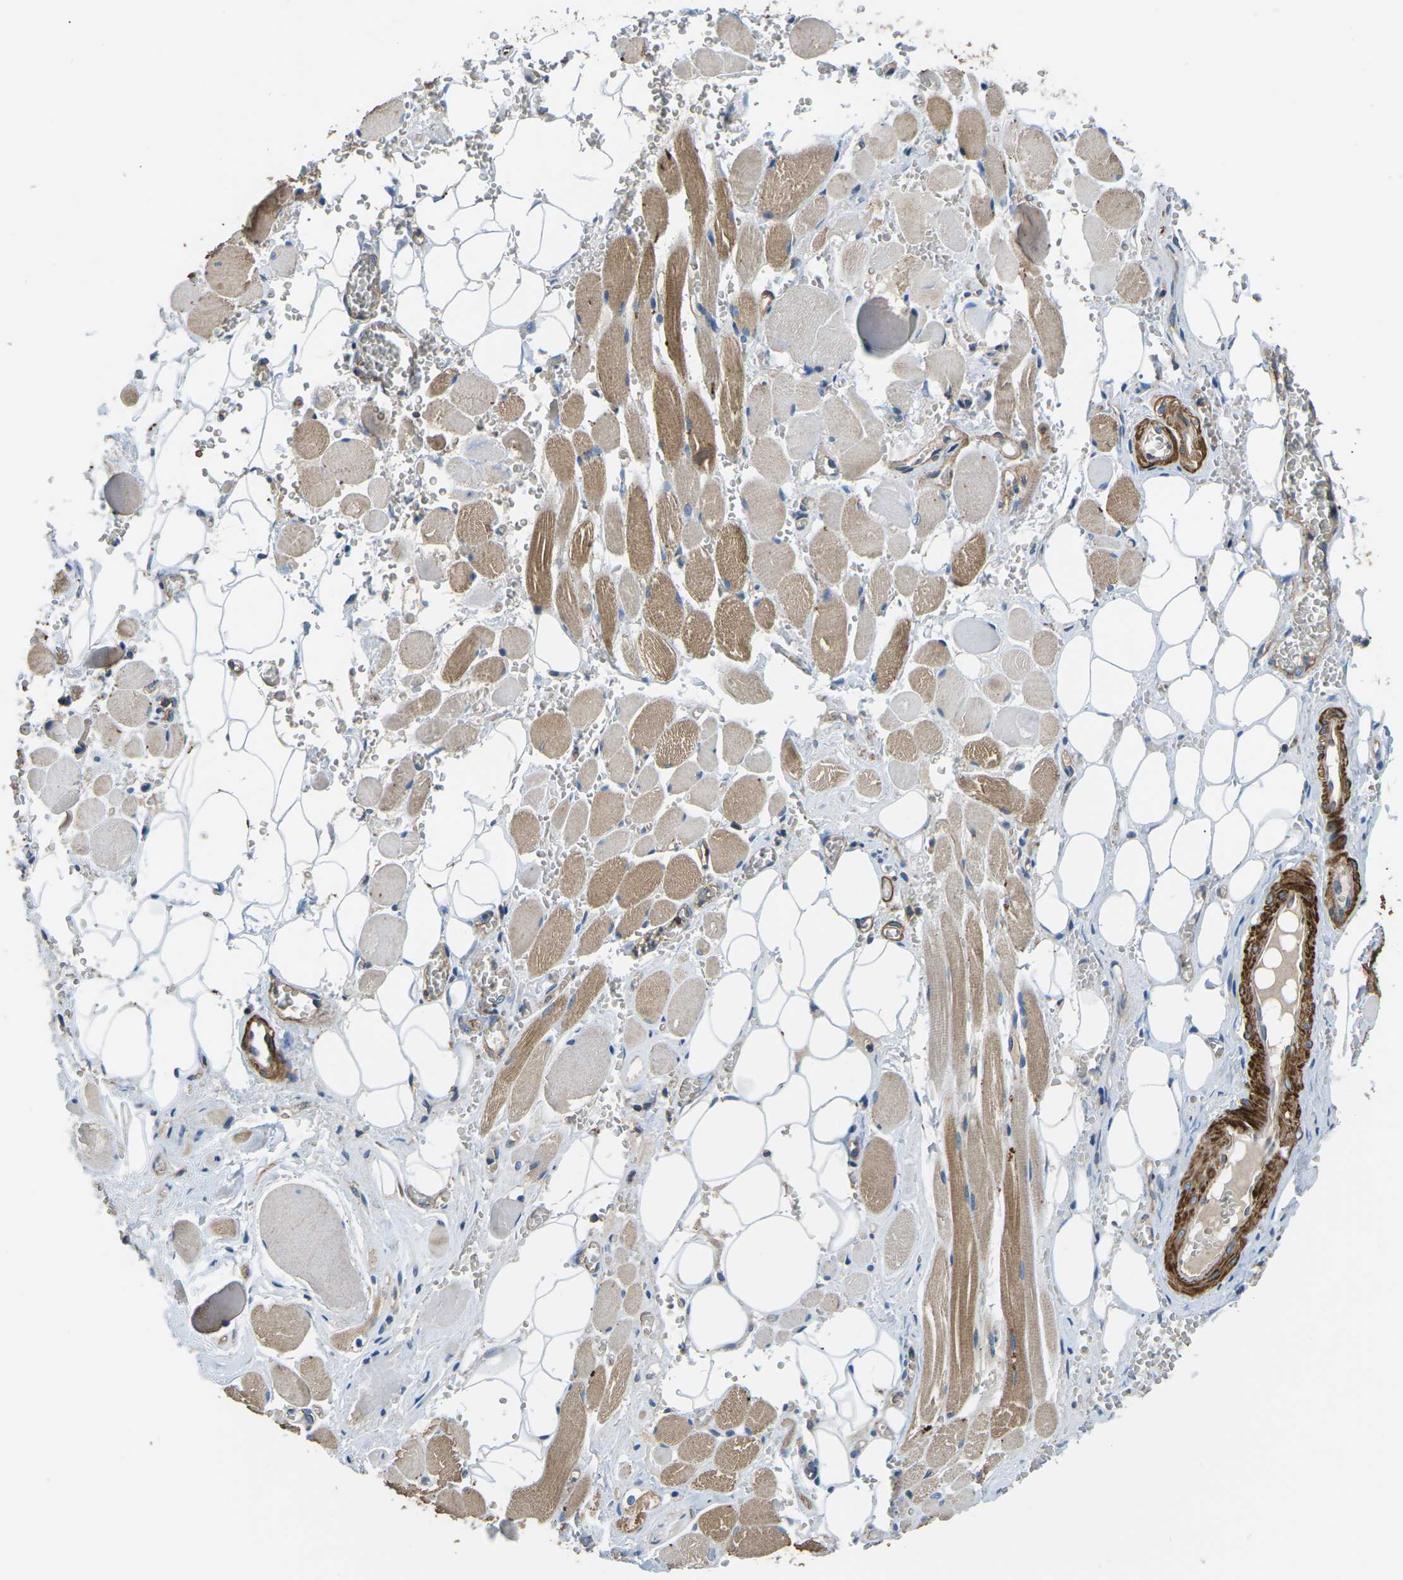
{"staining": {"intensity": "negative", "quantity": "none", "location": "none"}, "tissue": "adipose tissue", "cell_type": "Adipocytes", "image_type": "normal", "snomed": [{"axis": "morphology", "description": "Squamous cell carcinoma, NOS"}, {"axis": "topography", "description": "Oral tissue"}, {"axis": "topography", "description": "Head-Neck"}], "caption": "Adipocytes show no significant protein expression in unremarkable adipose tissue. (Immunohistochemistry, brightfield microscopy, high magnification).", "gene": "KCNJ15", "patient": {"sex": "female", "age": 50}}